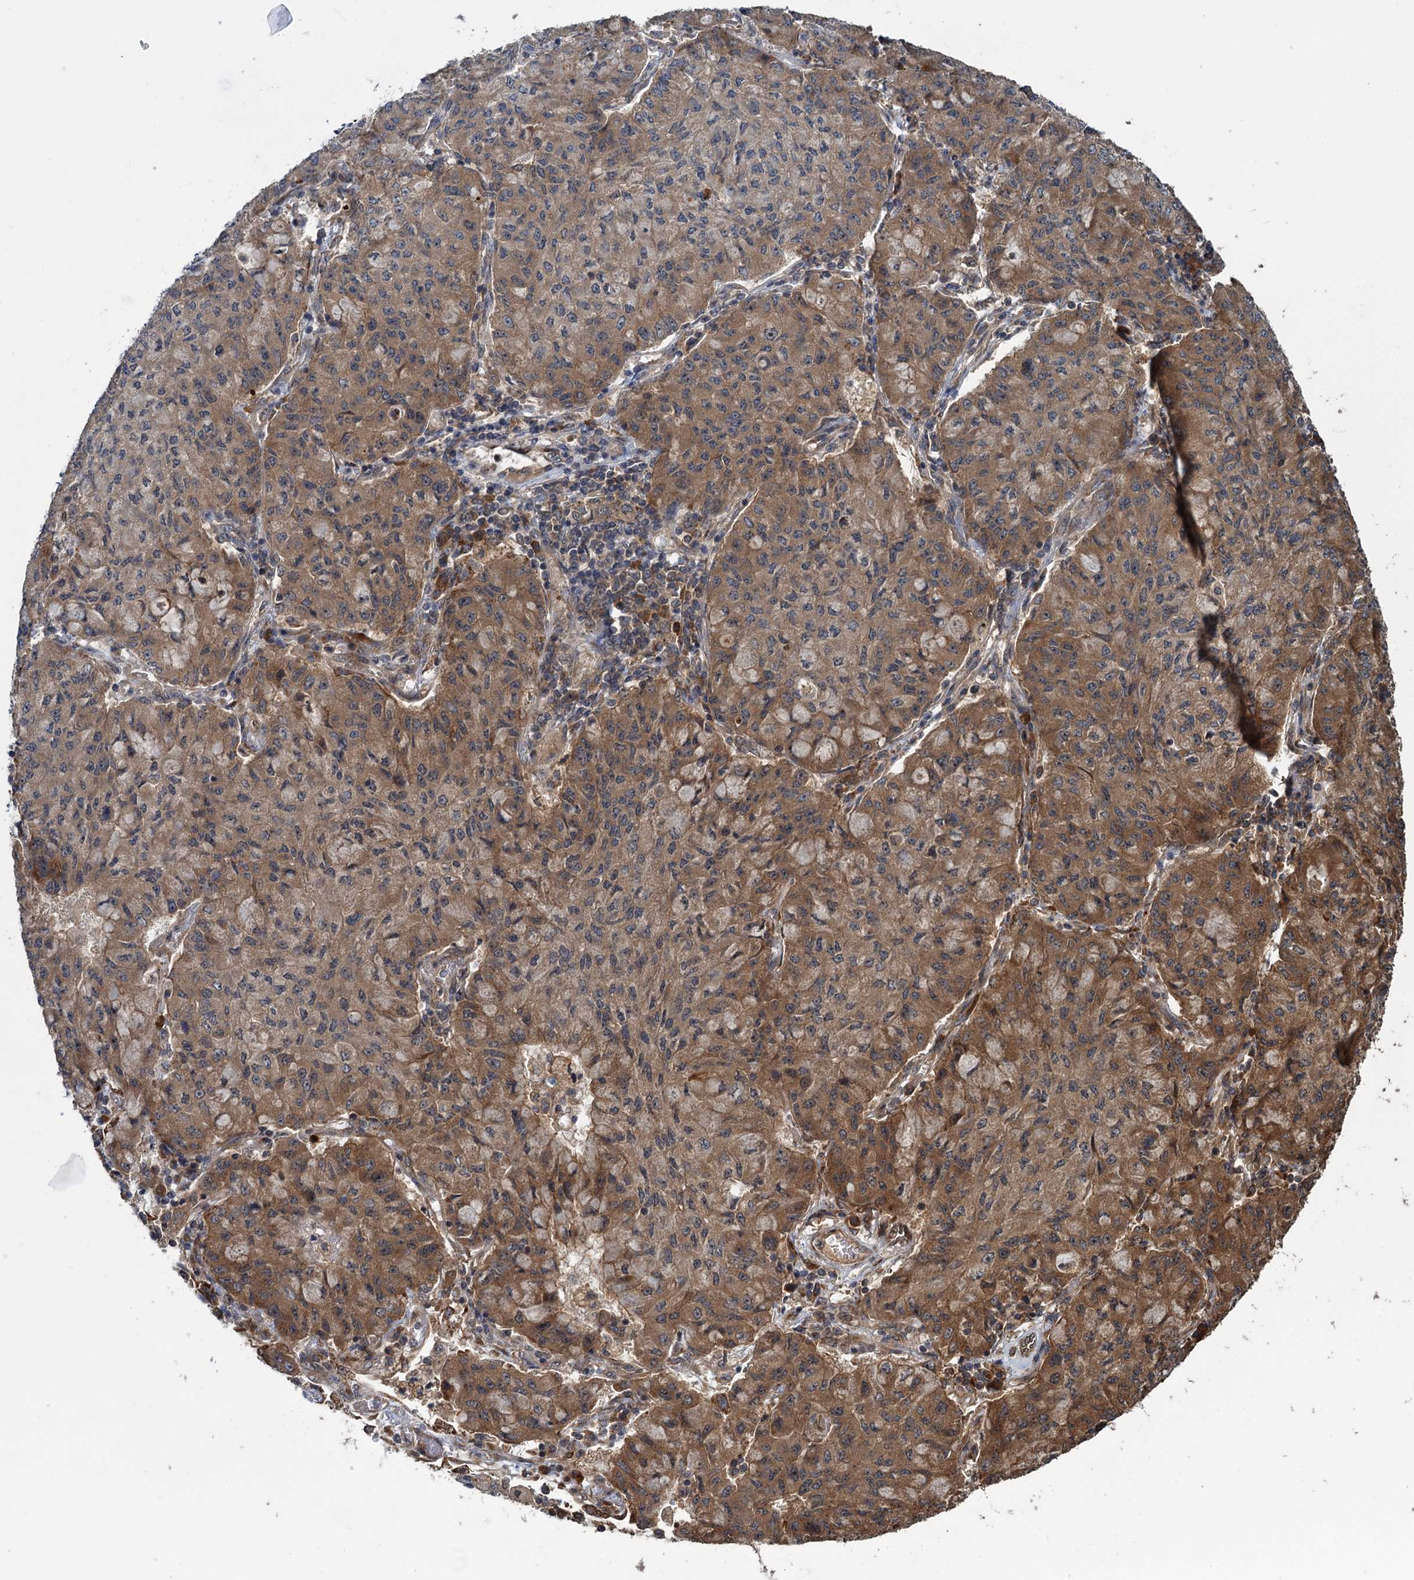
{"staining": {"intensity": "moderate", "quantity": ">75%", "location": "cytoplasmic/membranous"}, "tissue": "lung cancer", "cell_type": "Tumor cells", "image_type": "cancer", "snomed": [{"axis": "morphology", "description": "Squamous cell carcinoma, NOS"}, {"axis": "topography", "description": "Lung"}], "caption": "Human lung cancer (squamous cell carcinoma) stained for a protein (brown) shows moderate cytoplasmic/membranous positive staining in approximately >75% of tumor cells.", "gene": "KANSL2", "patient": {"sex": "male", "age": 74}}